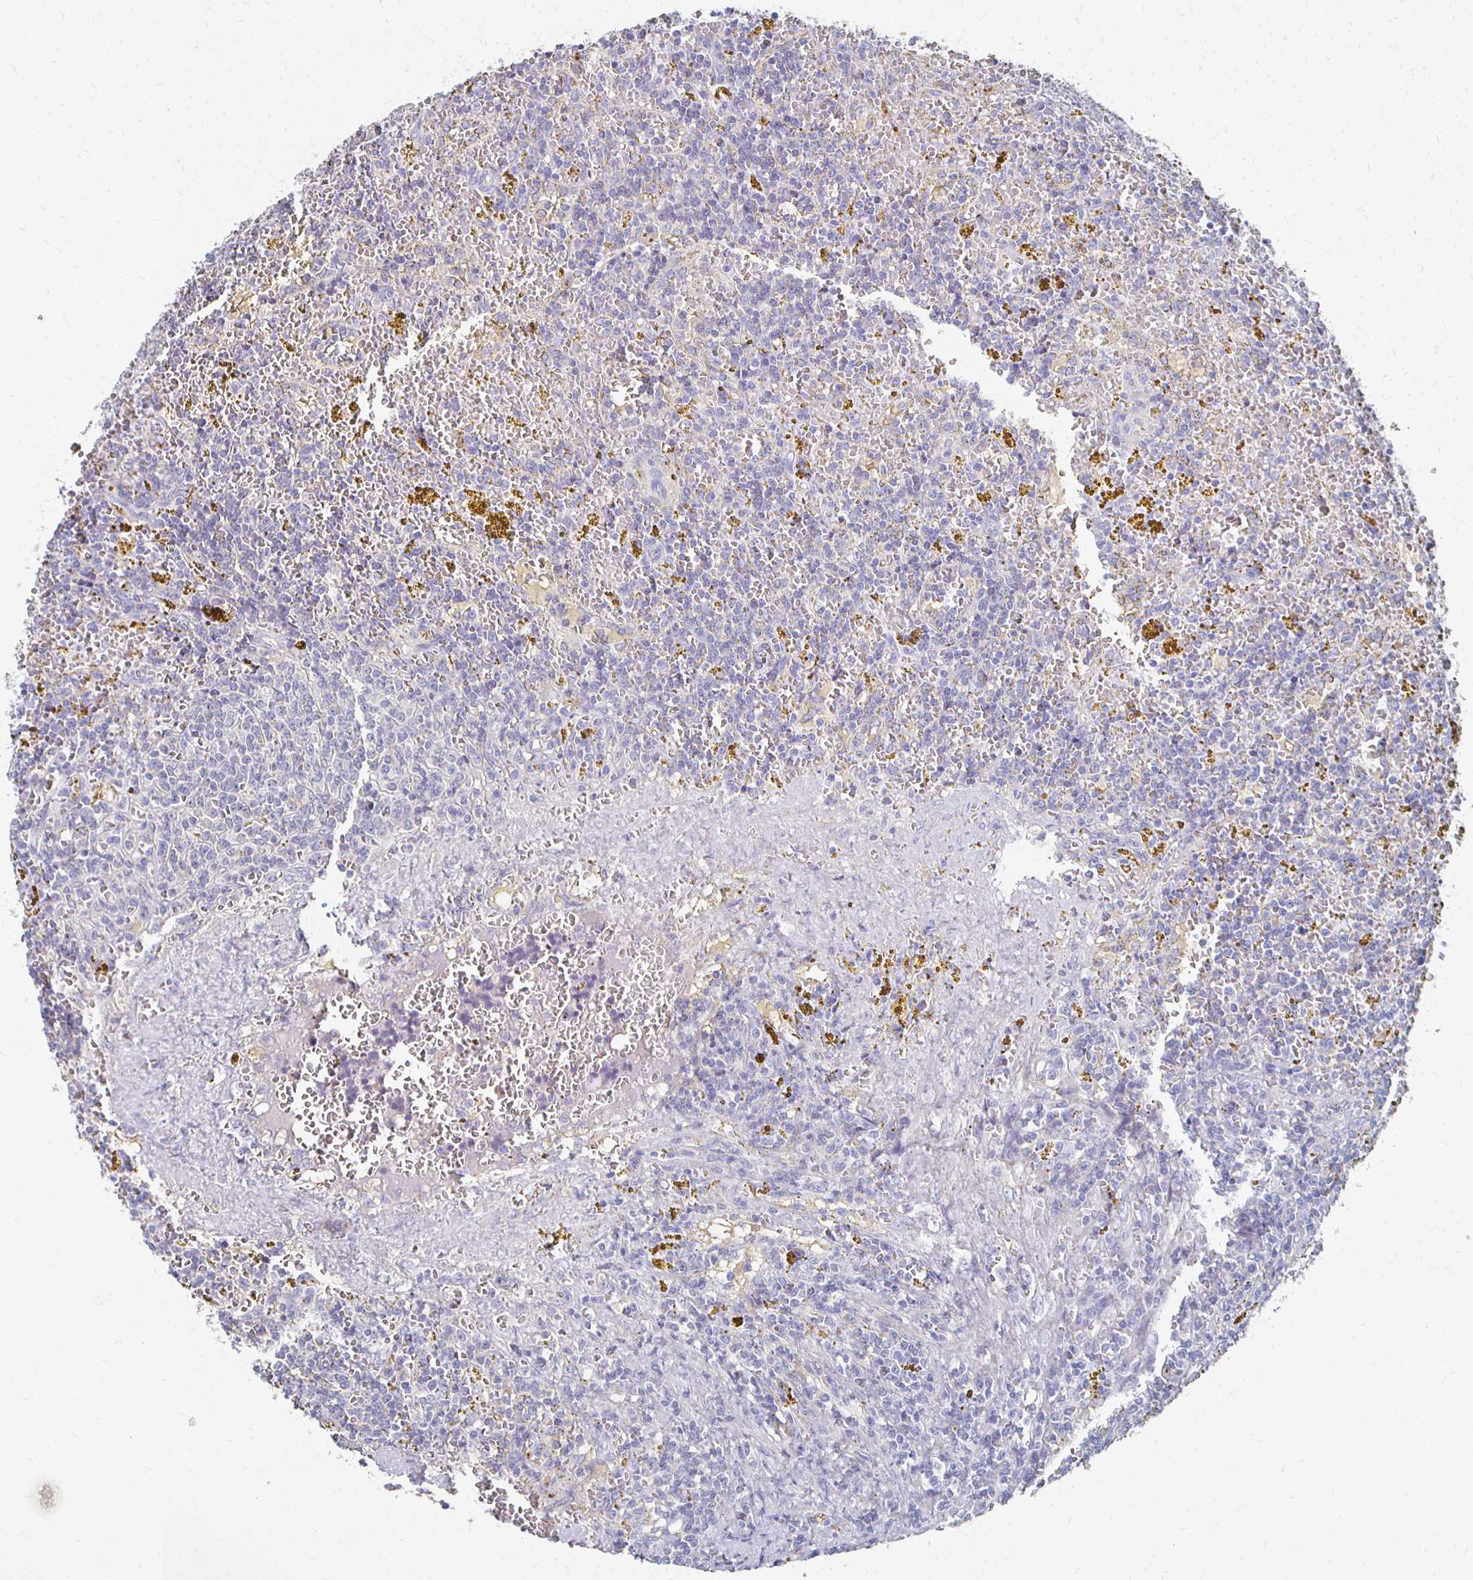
{"staining": {"intensity": "negative", "quantity": "none", "location": "none"}, "tissue": "lymphoma", "cell_type": "Tumor cells", "image_type": "cancer", "snomed": [{"axis": "morphology", "description": "Malignant lymphoma, non-Hodgkin's type, Low grade"}, {"axis": "topography", "description": "Spleen"}, {"axis": "topography", "description": "Lymph node"}], "caption": "IHC photomicrograph of human malignant lymphoma, non-Hodgkin's type (low-grade) stained for a protein (brown), which reveals no staining in tumor cells.", "gene": "CX3CR1", "patient": {"sex": "female", "age": 66}}